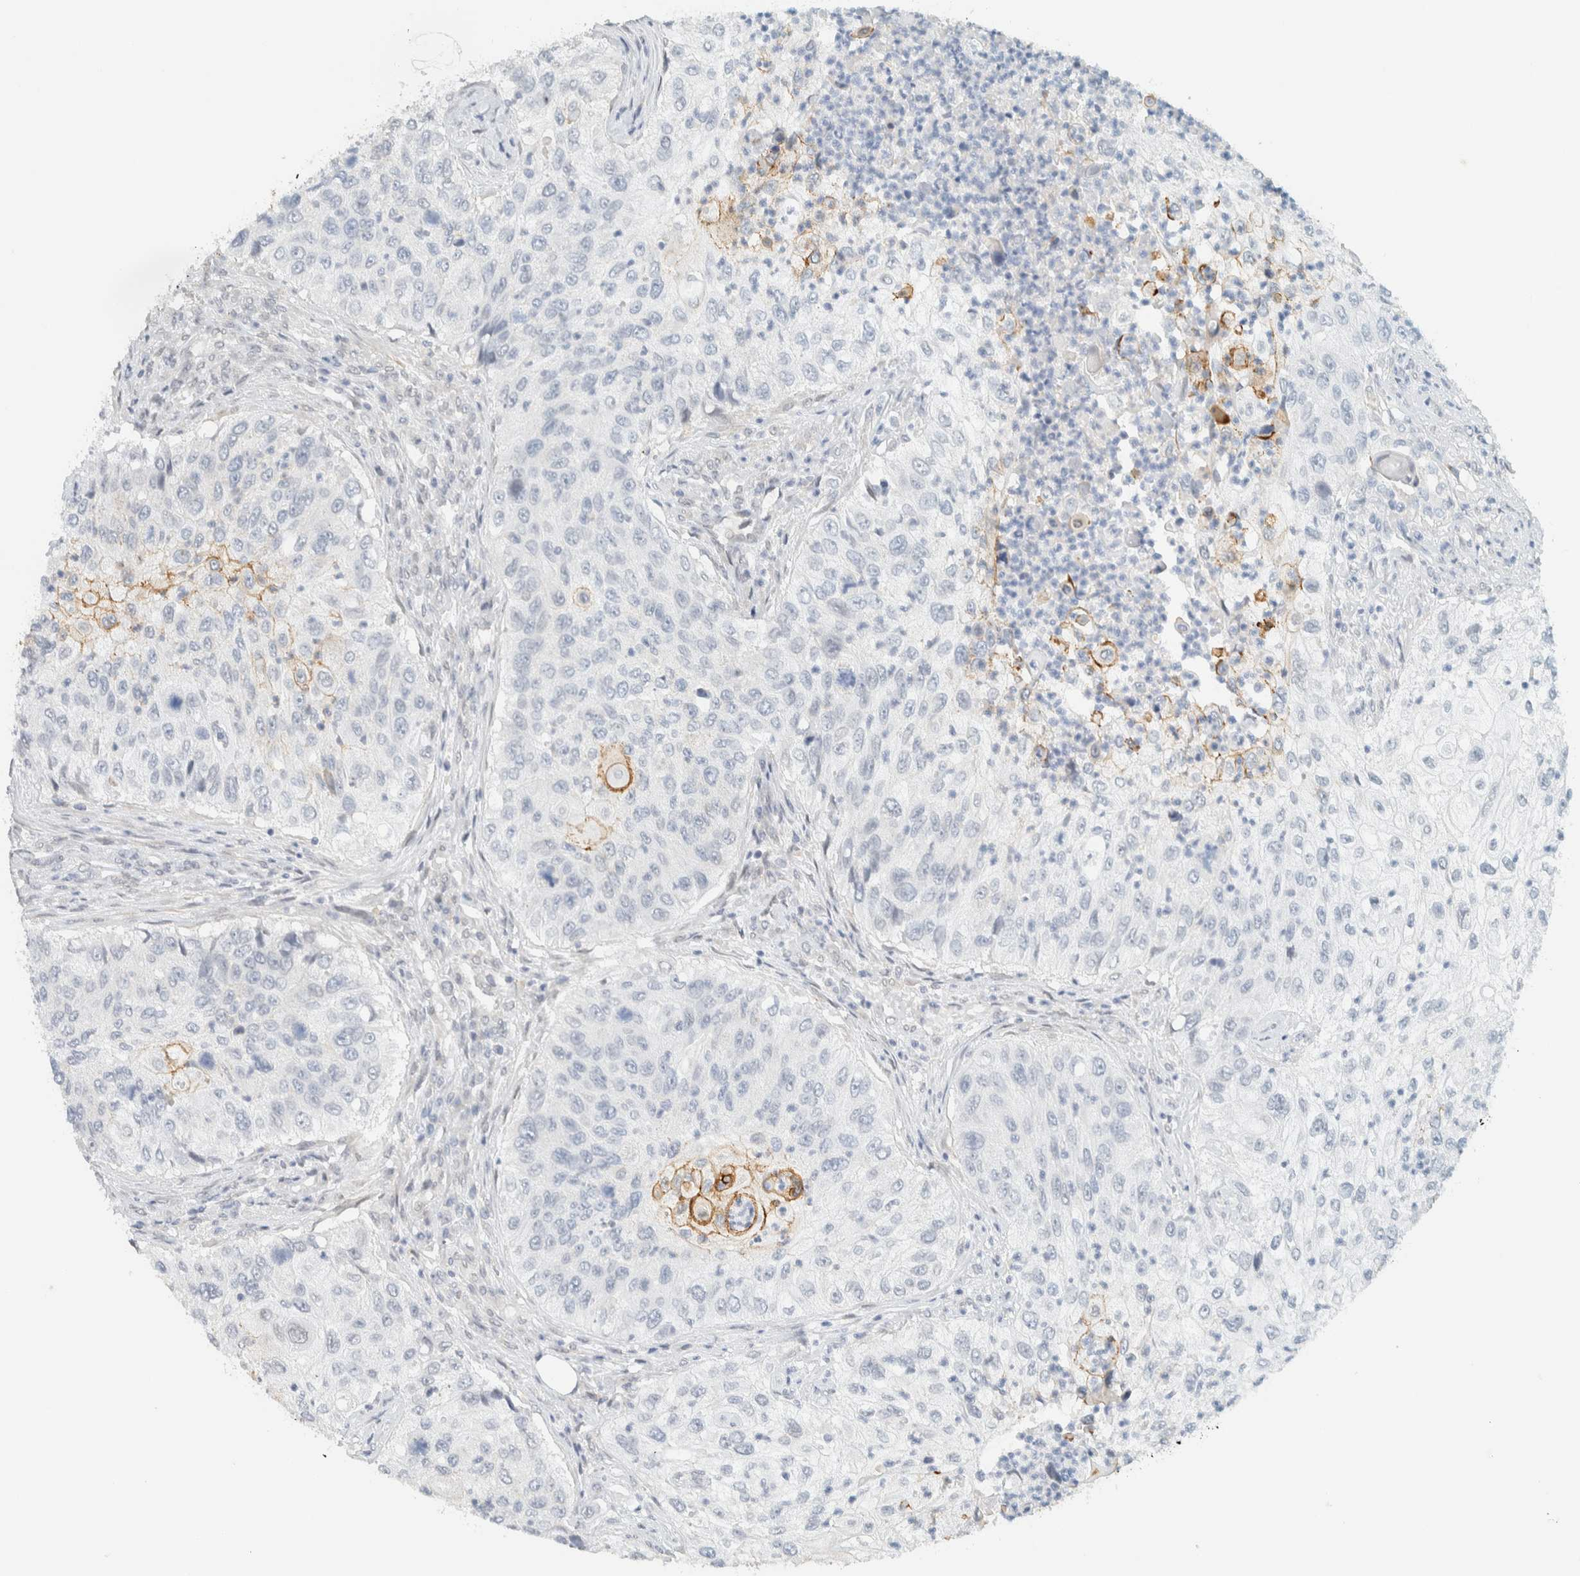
{"staining": {"intensity": "moderate", "quantity": "<25%", "location": "cytoplasmic/membranous"}, "tissue": "urothelial cancer", "cell_type": "Tumor cells", "image_type": "cancer", "snomed": [{"axis": "morphology", "description": "Urothelial carcinoma, High grade"}, {"axis": "topography", "description": "Urinary bladder"}], "caption": "A low amount of moderate cytoplasmic/membranous positivity is present in about <25% of tumor cells in urothelial cancer tissue.", "gene": "C1QTNF12", "patient": {"sex": "female", "age": 60}}